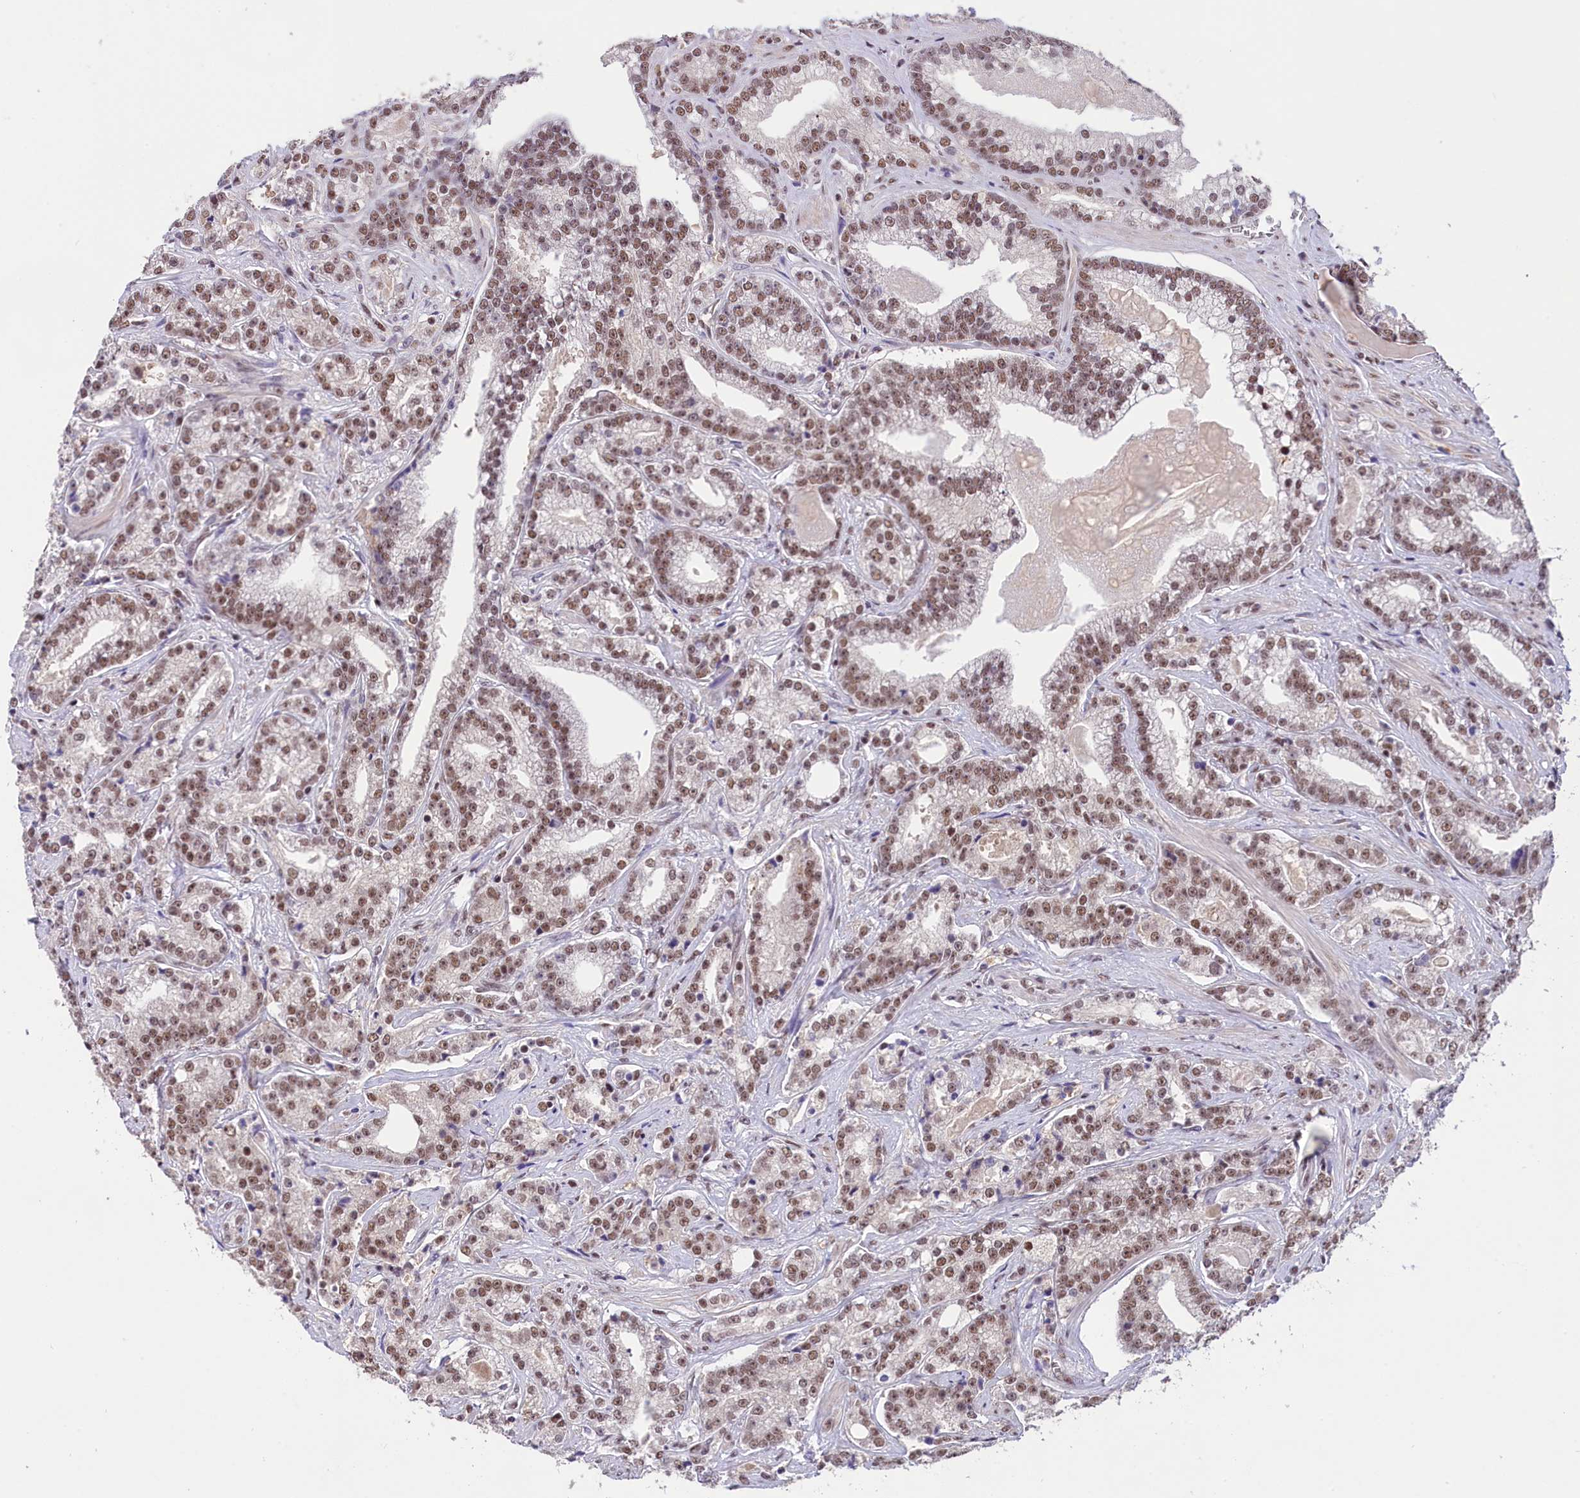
{"staining": {"intensity": "moderate", "quantity": ">75%", "location": "nuclear"}, "tissue": "prostate cancer", "cell_type": "Tumor cells", "image_type": "cancer", "snomed": [{"axis": "morphology", "description": "Adenocarcinoma, High grade"}, {"axis": "topography", "description": "Prostate"}], "caption": "Immunohistochemical staining of prostate cancer (high-grade adenocarcinoma) reveals medium levels of moderate nuclear staining in approximately >75% of tumor cells.", "gene": "ZC3H4", "patient": {"sex": "male", "age": 67}}